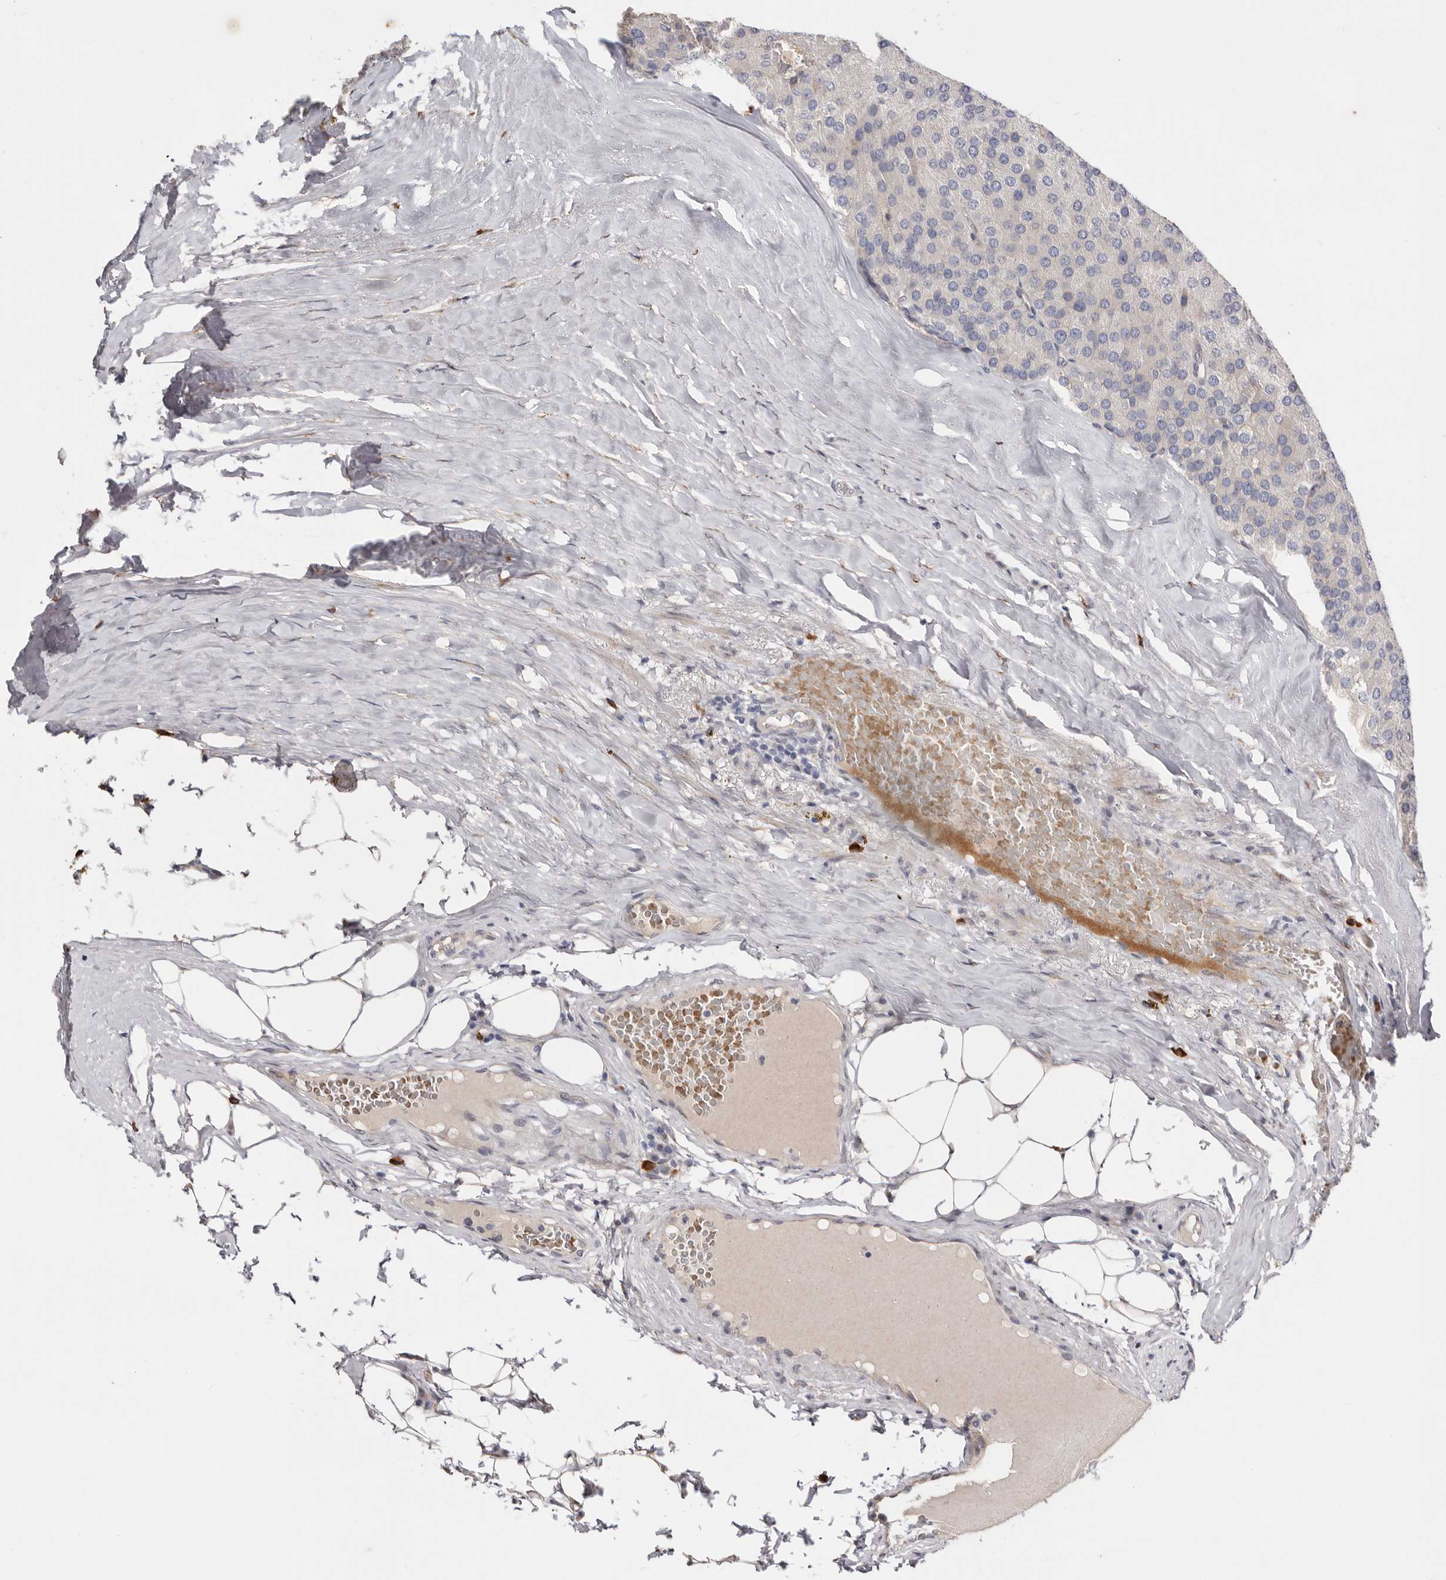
{"staining": {"intensity": "negative", "quantity": "none", "location": "none"}, "tissue": "parathyroid gland", "cell_type": "Glandular cells", "image_type": "normal", "snomed": [{"axis": "morphology", "description": "Normal tissue, NOS"}, {"axis": "morphology", "description": "Adenoma, NOS"}, {"axis": "topography", "description": "Parathyroid gland"}], "caption": "Human parathyroid gland stained for a protein using immunohistochemistry (IHC) displays no staining in glandular cells.", "gene": "USH1C", "patient": {"sex": "female", "age": 86}}